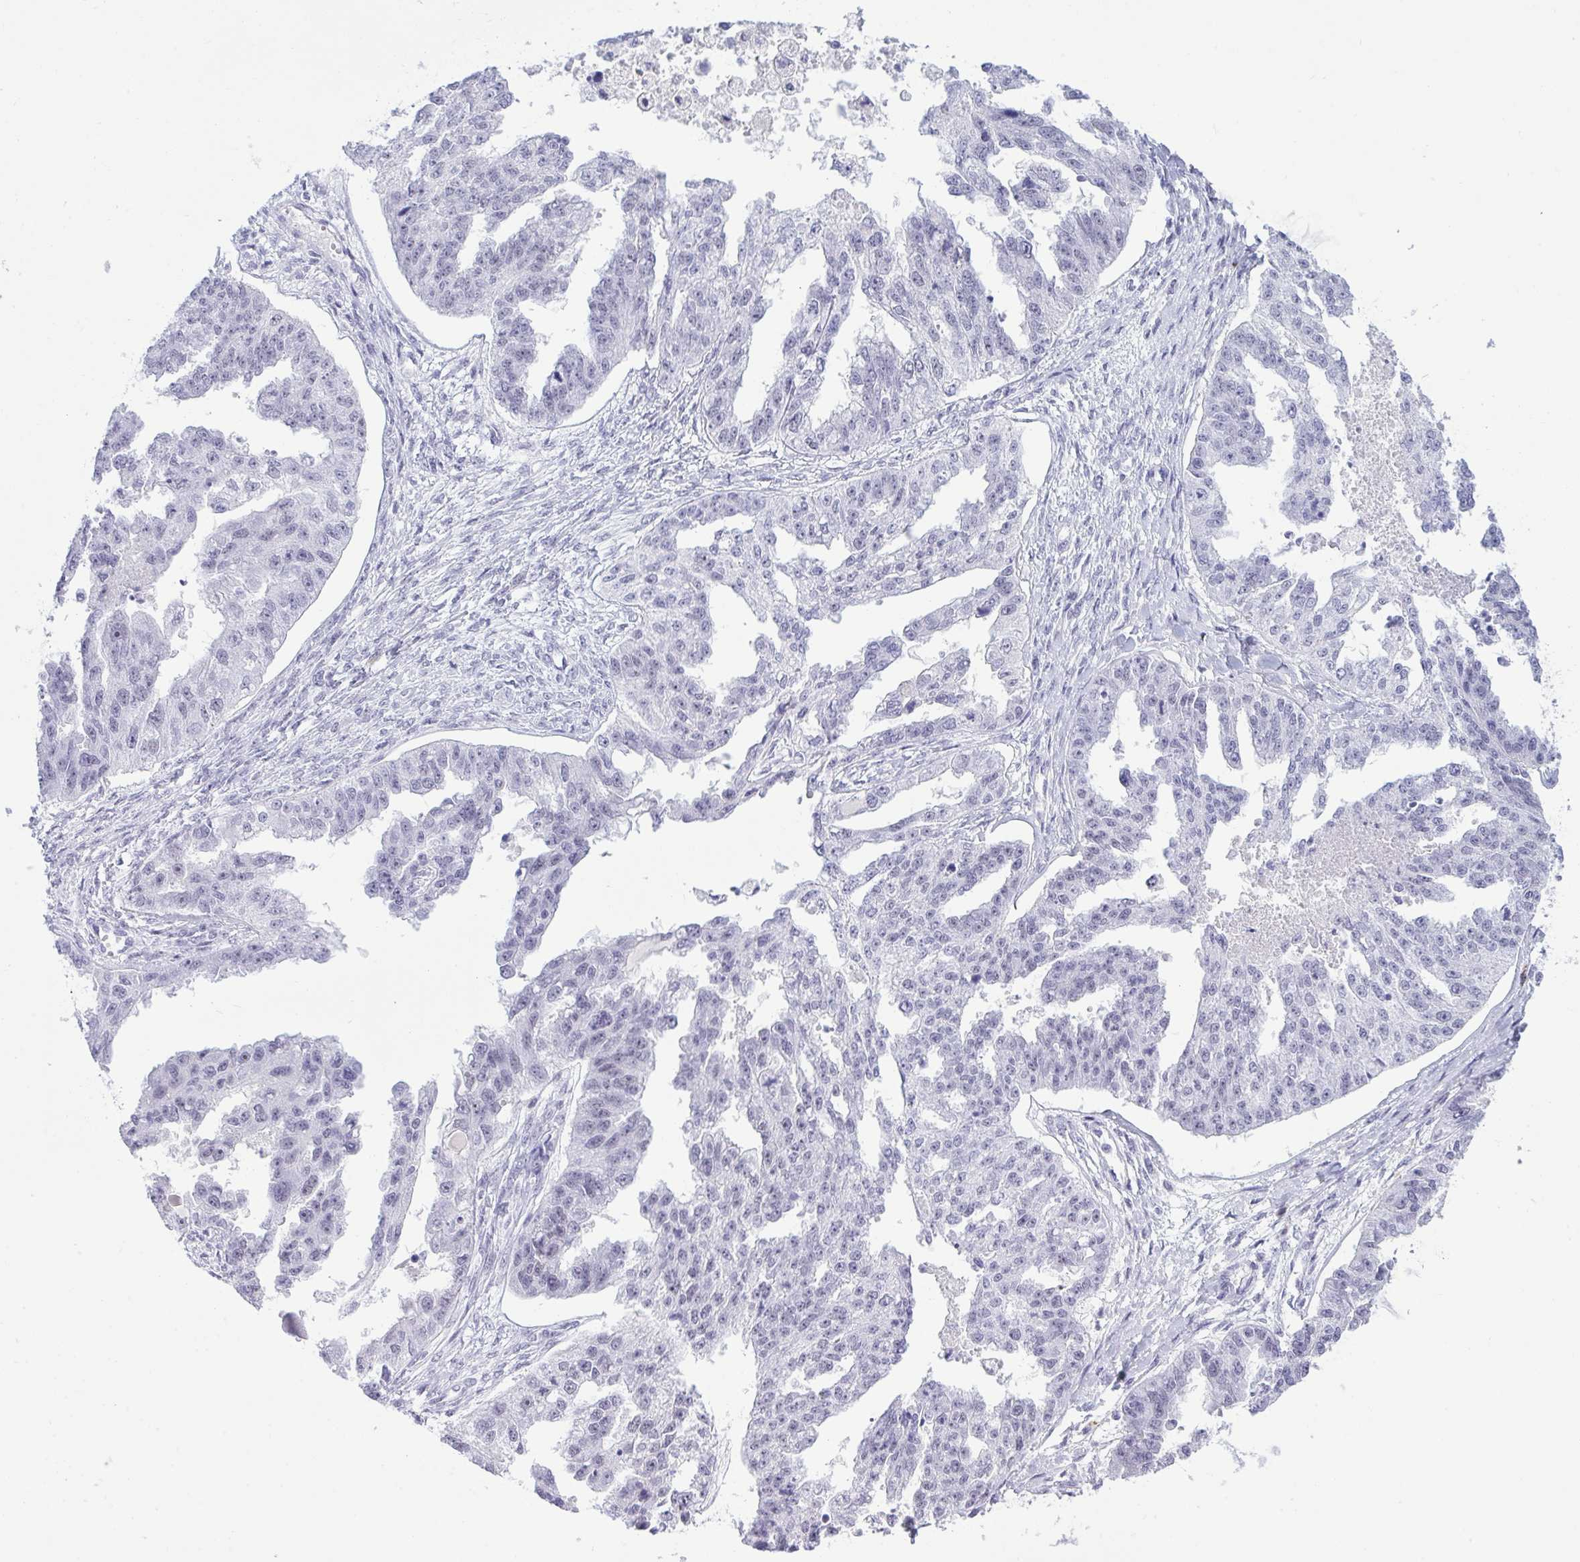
{"staining": {"intensity": "negative", "quantity": "none", "location": "none"}, "tissue": "ovarian cancer", "cell_type": "Tumor cells", "image_type": "cancer", "snomed": [{"axis": "morphology", "description": "Cystadenocarcinoma, serous, NOS"}, {"axis": "topography", "description": "Ovary"}], "caption": "Ovarian cancer (serous cystadenocarcinoma) stained for a protein using immunohistochemistry displays no staining tumor cells.", "gene": "ELN", "patient": {"sex": "female", "age": 58}}